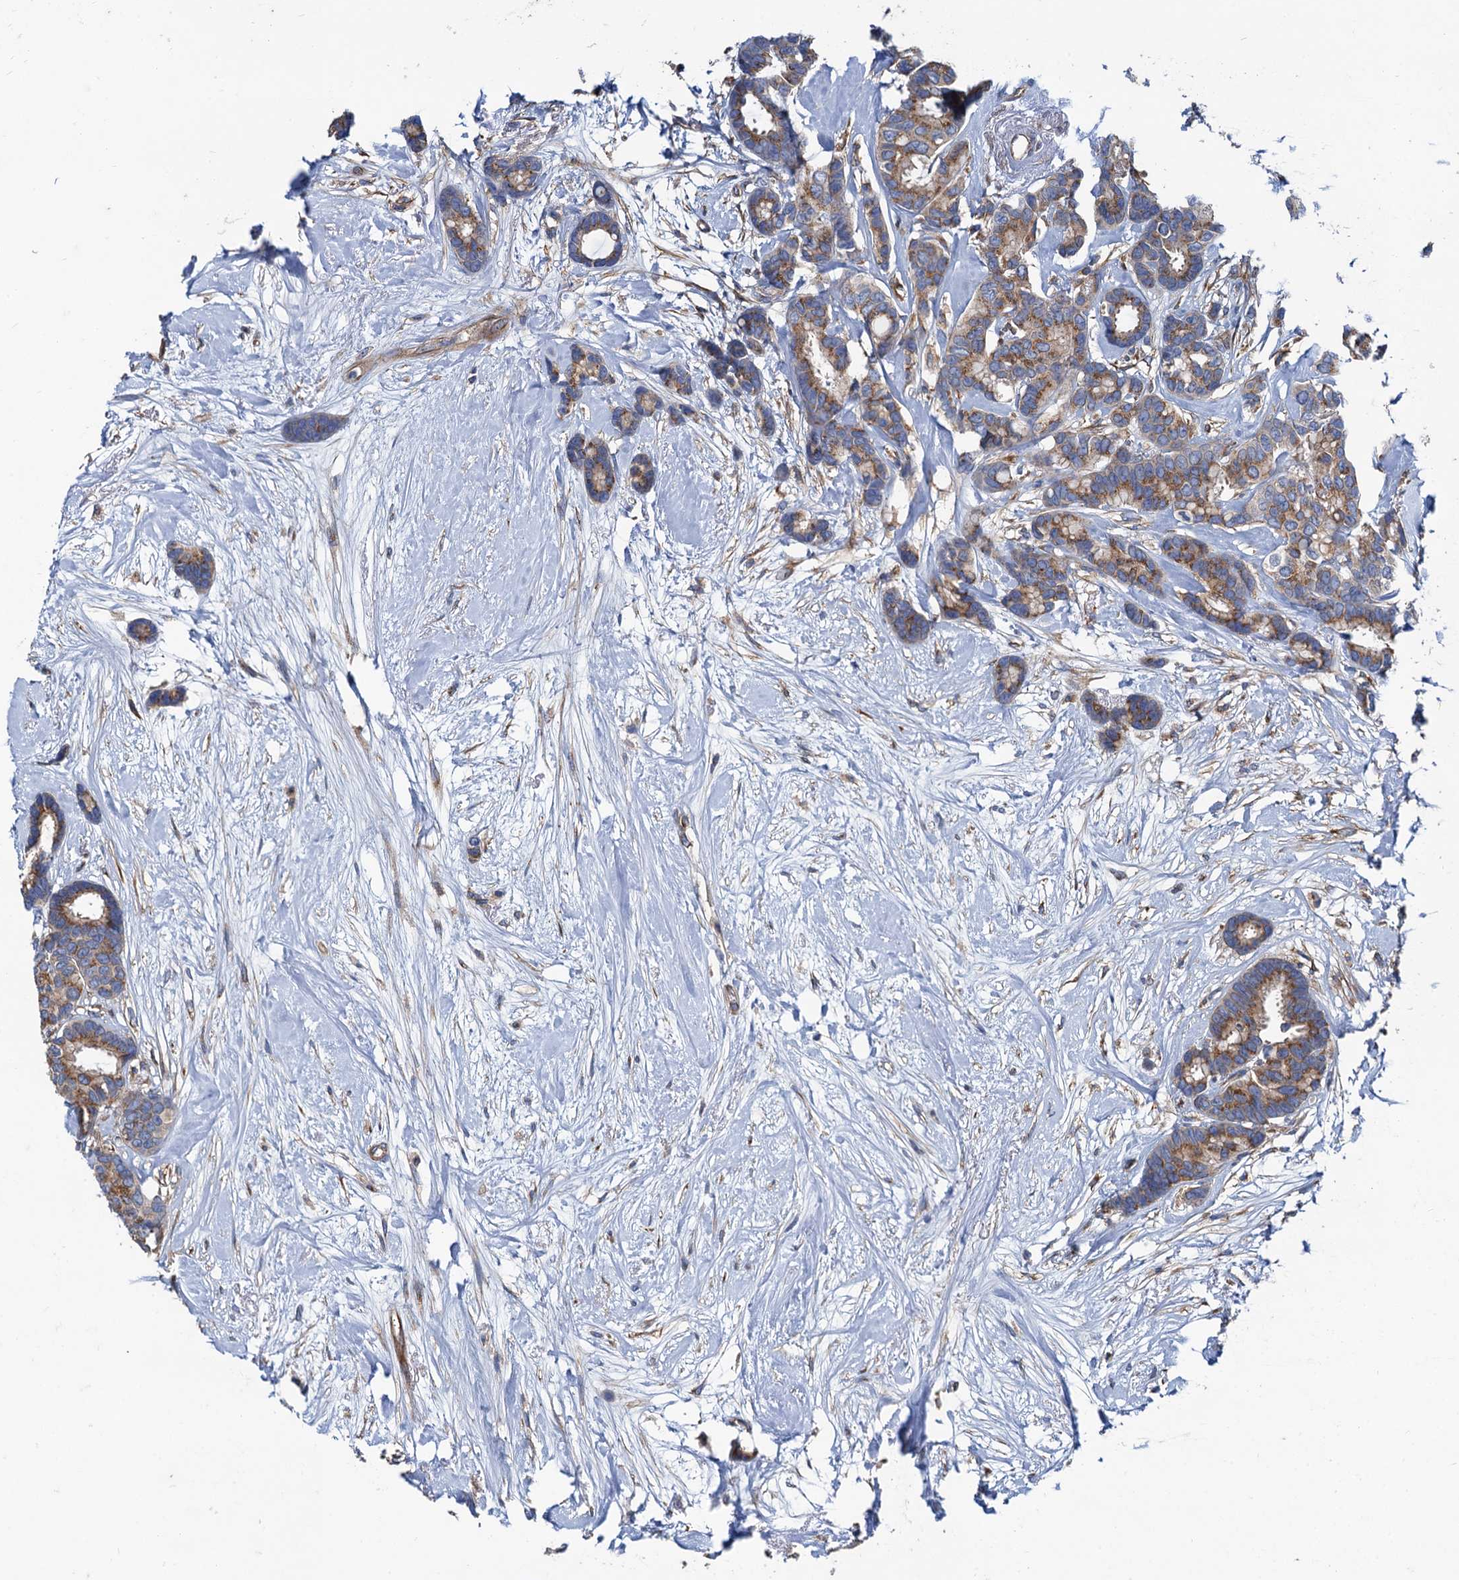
{"staining": {"intensity": "moderate", "quantity": ">75%", "location": "cytoplasmic/membranous"}, "tissue": "breast cancer", "cell_type": "Tumor cells", "image_type": "cancer", "snomed": [{"axis": "morphology", "description": "Duct carcinoma"}, {"axis": "topography", "description": "Breast"}], "caption": "Protein expression analysis of human breast cancer (infiltrating ductal carcinoma) reveals moderate cytoplasmic/membranous expression in approximately >75% of tumor cells.", "gene": "NGRN", "patient": {"sex": "female", "age": 87}}